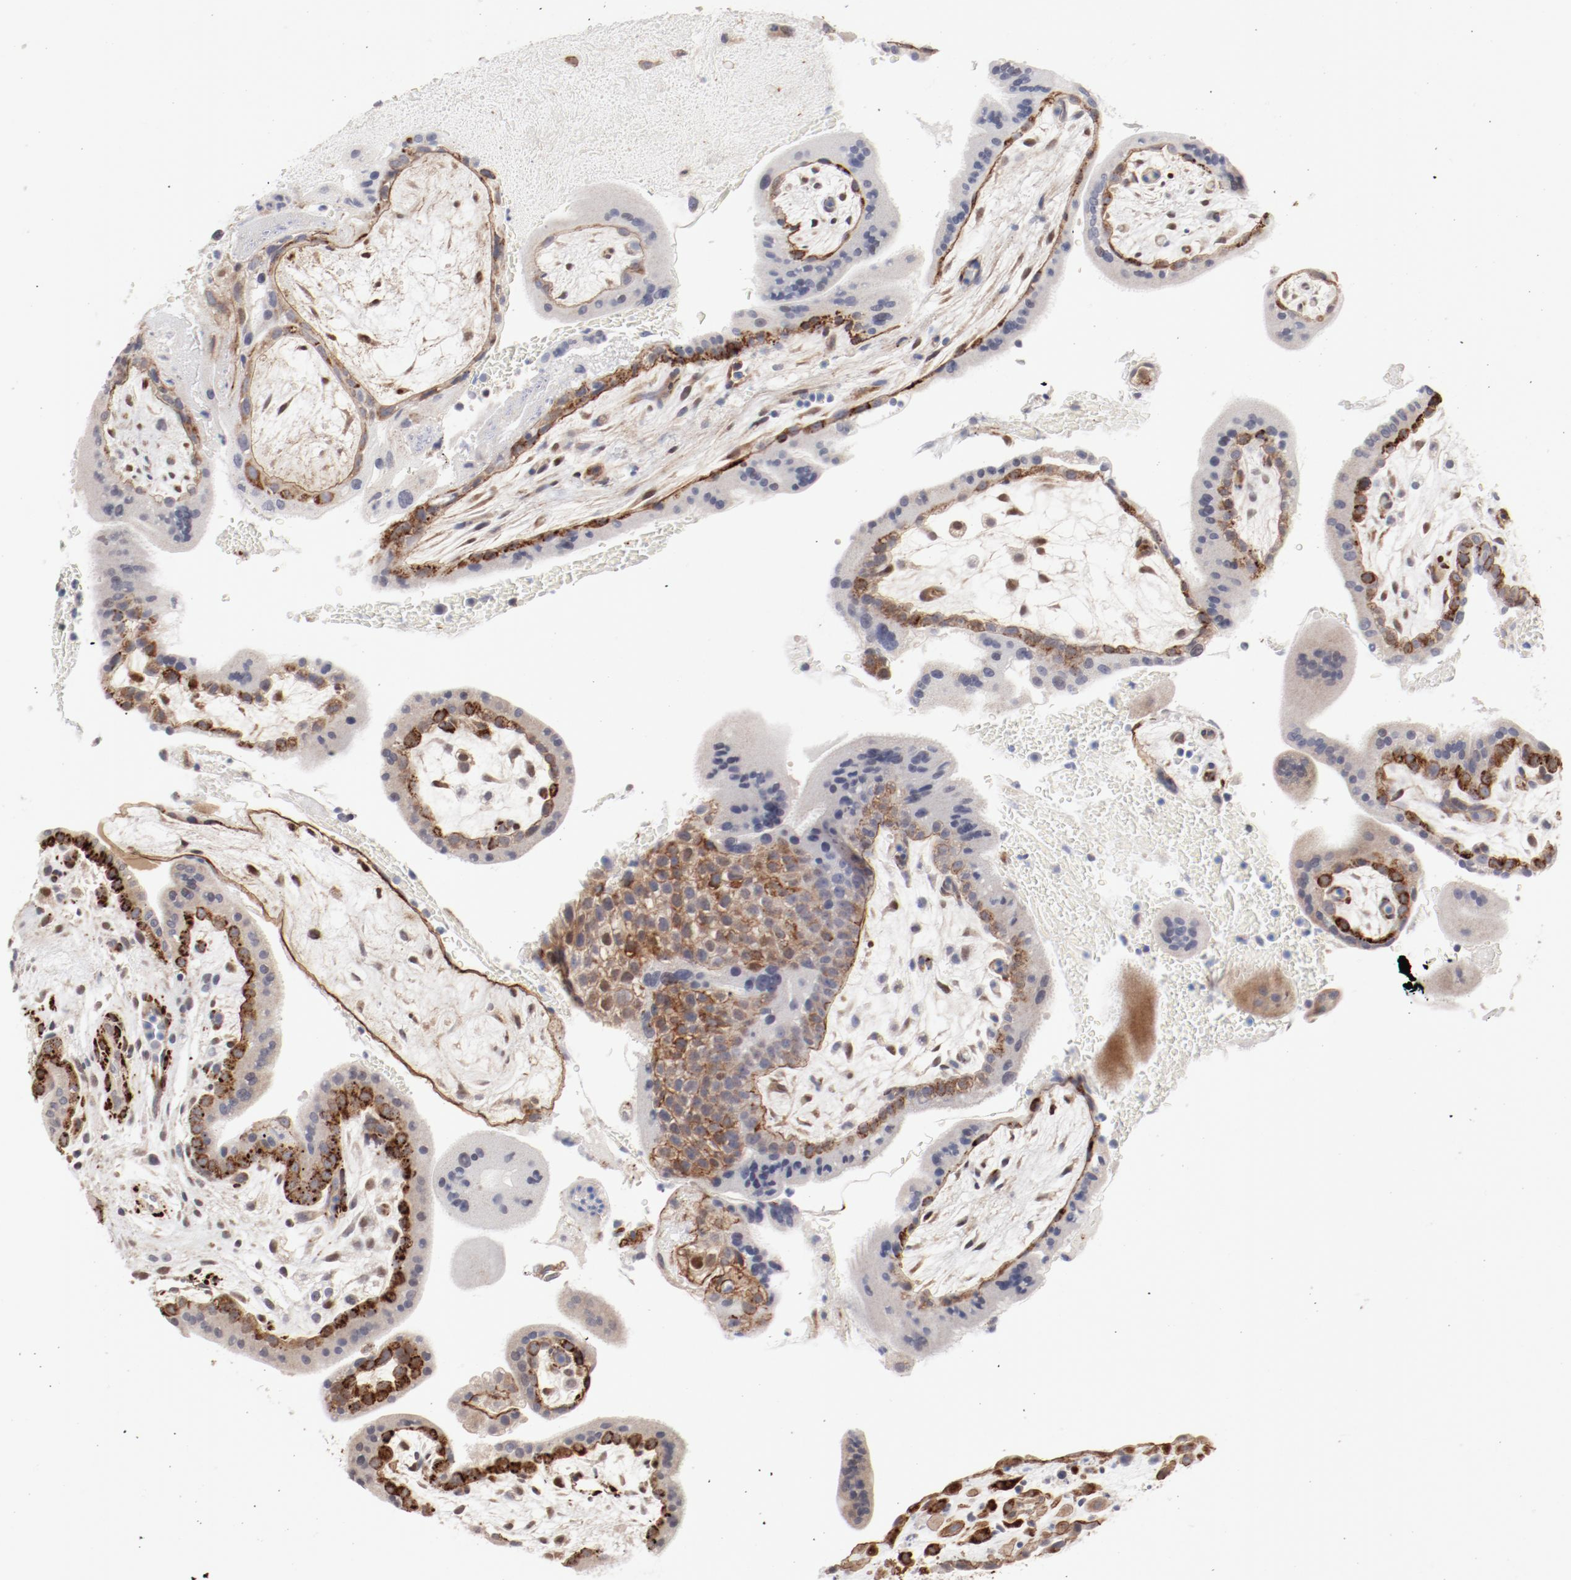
{"staining": {"intensity": "moderate", "quantity": "25%-75%", "location": "cytoplasmic/membranous"}, "tissue": "placenta", "cell_type": "Trophoblastic cells", "image_type": "normal", "snomed": [{"axis": "morphology", "description": "Normal tissue, NOS"}, {"axis": "topography", "description": "Placenta"}], "caption": "Immunohistochemical staining of unremarkable placenta exhibits medium levels of moderate cytoplasmic/membranous positivity in approximately 25%-75% of trophoblastic cells. (IHC, brightfield microscopy, high magnification).", "gene": "MAGED4B", "patient": {"sex": "female", "age": 35}}